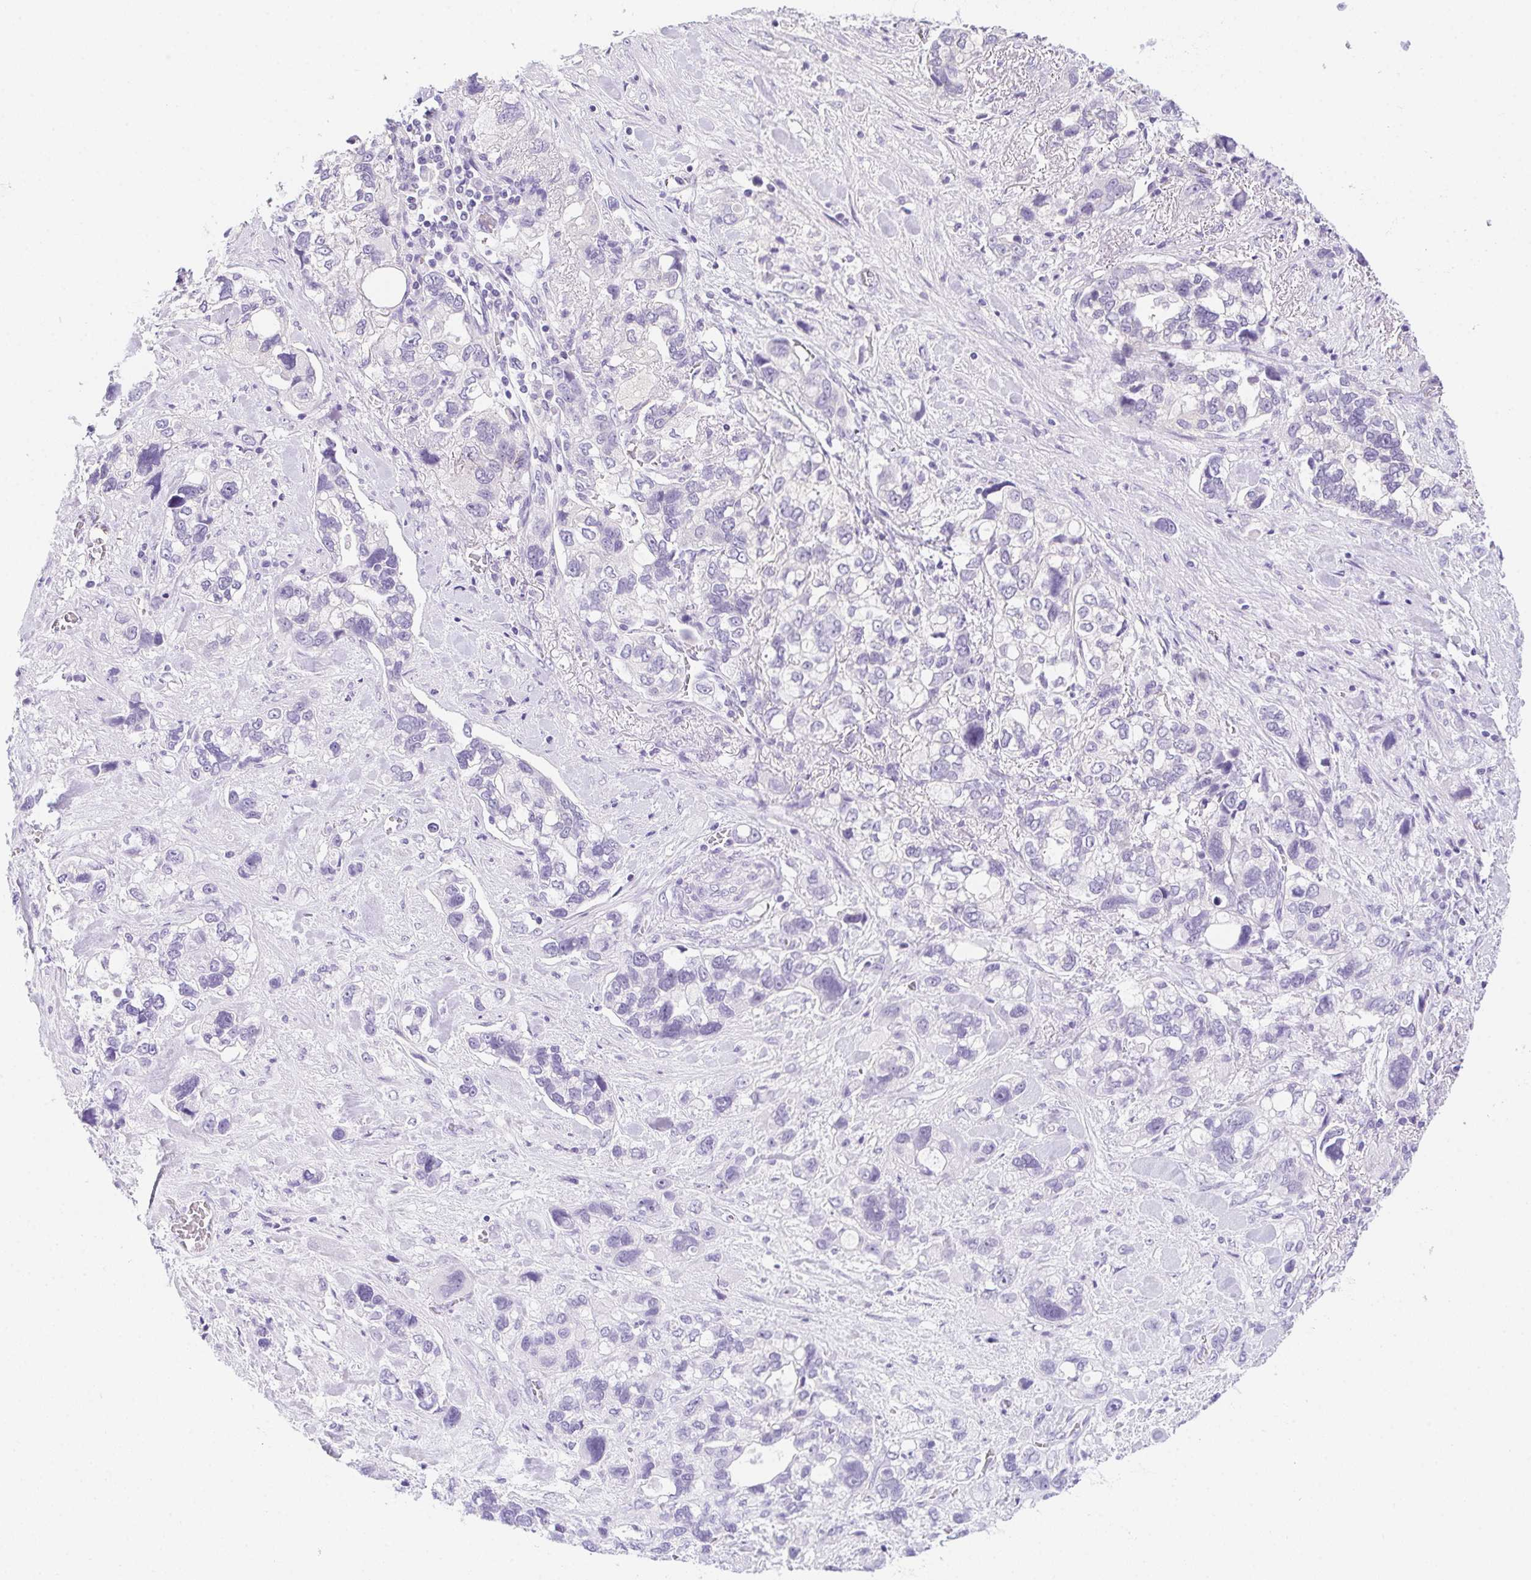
{"staining": {"intensity": "negative", "quantity": "none", "location": "none"}, "tissue": "stomach cancer", "cell_type": "Tumor cells", "image_type": "cancer", "snomed": [{"axis": "morphology", "description": "Adenocarcinoma, NOS"}, {"axis": "topography", "description": "Stomach, upper"}], "caption": "Histopathology image shows no significant protein positivity in tumor cells of adenocarcinoma (stomach).", "gene": "PRKAA1", "patient": {"sex": "female", "age": 81}}